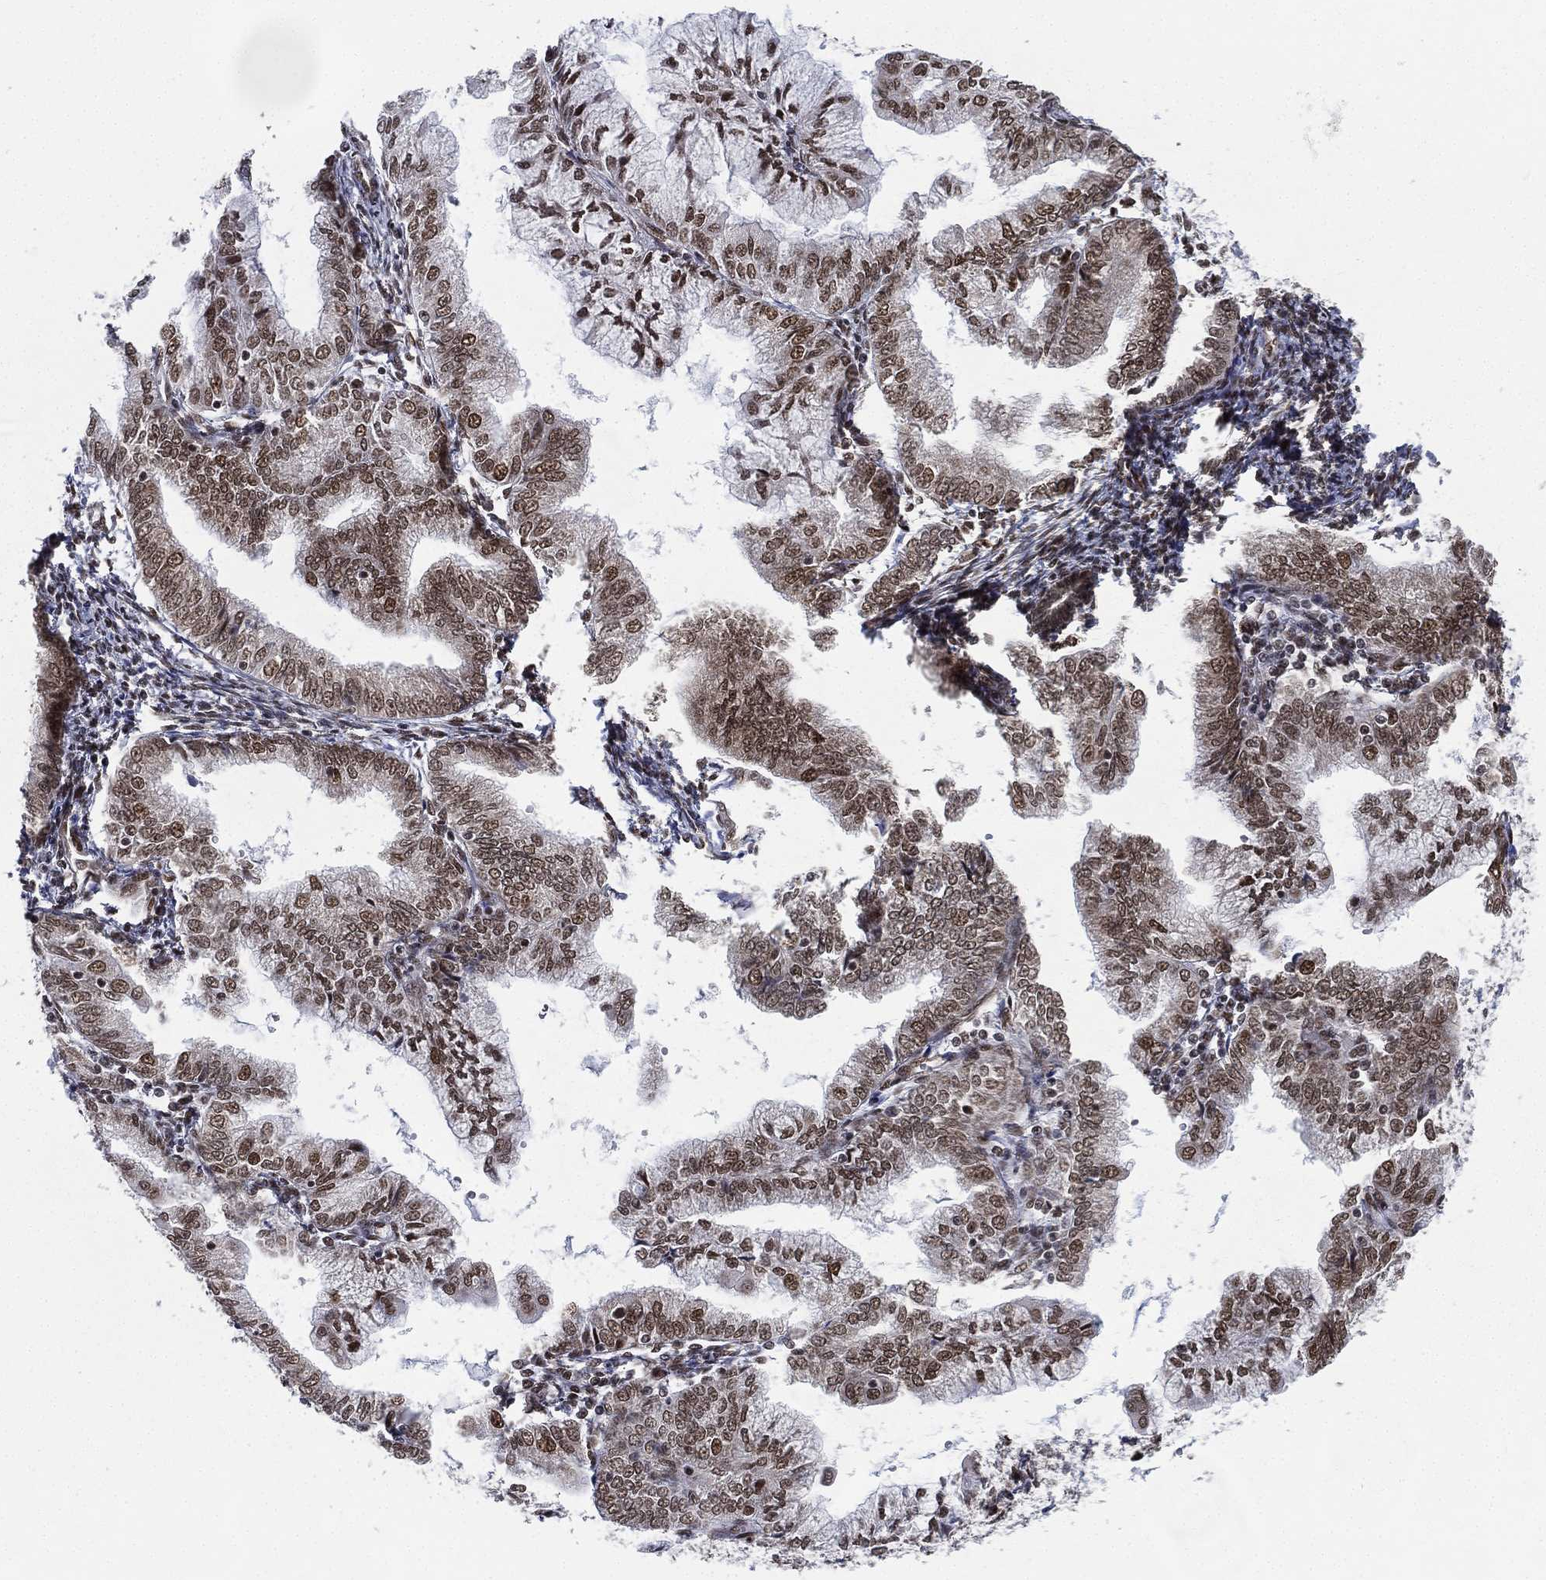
{"staining": {"intensity": "moderate", "quantity": "25%-75%", "location": "nuclear"}, "tissue": "endometrial cancer", "cell_type": "Tumor cells", "image_type": "cancer", "snomed": [{"axis": "morphology", "description": "Adenocarcinoma, NOS"}, {"axis": "topography", "description": "Endometrium"}], "caption": "Tumor cells display medium levels of moderate nuclear positivity in approximately 25%-75% of cells in adenocarcinoma (endometrial).", "gene": "FUBP3", "patient": {"sex": "female", "age": 56}}